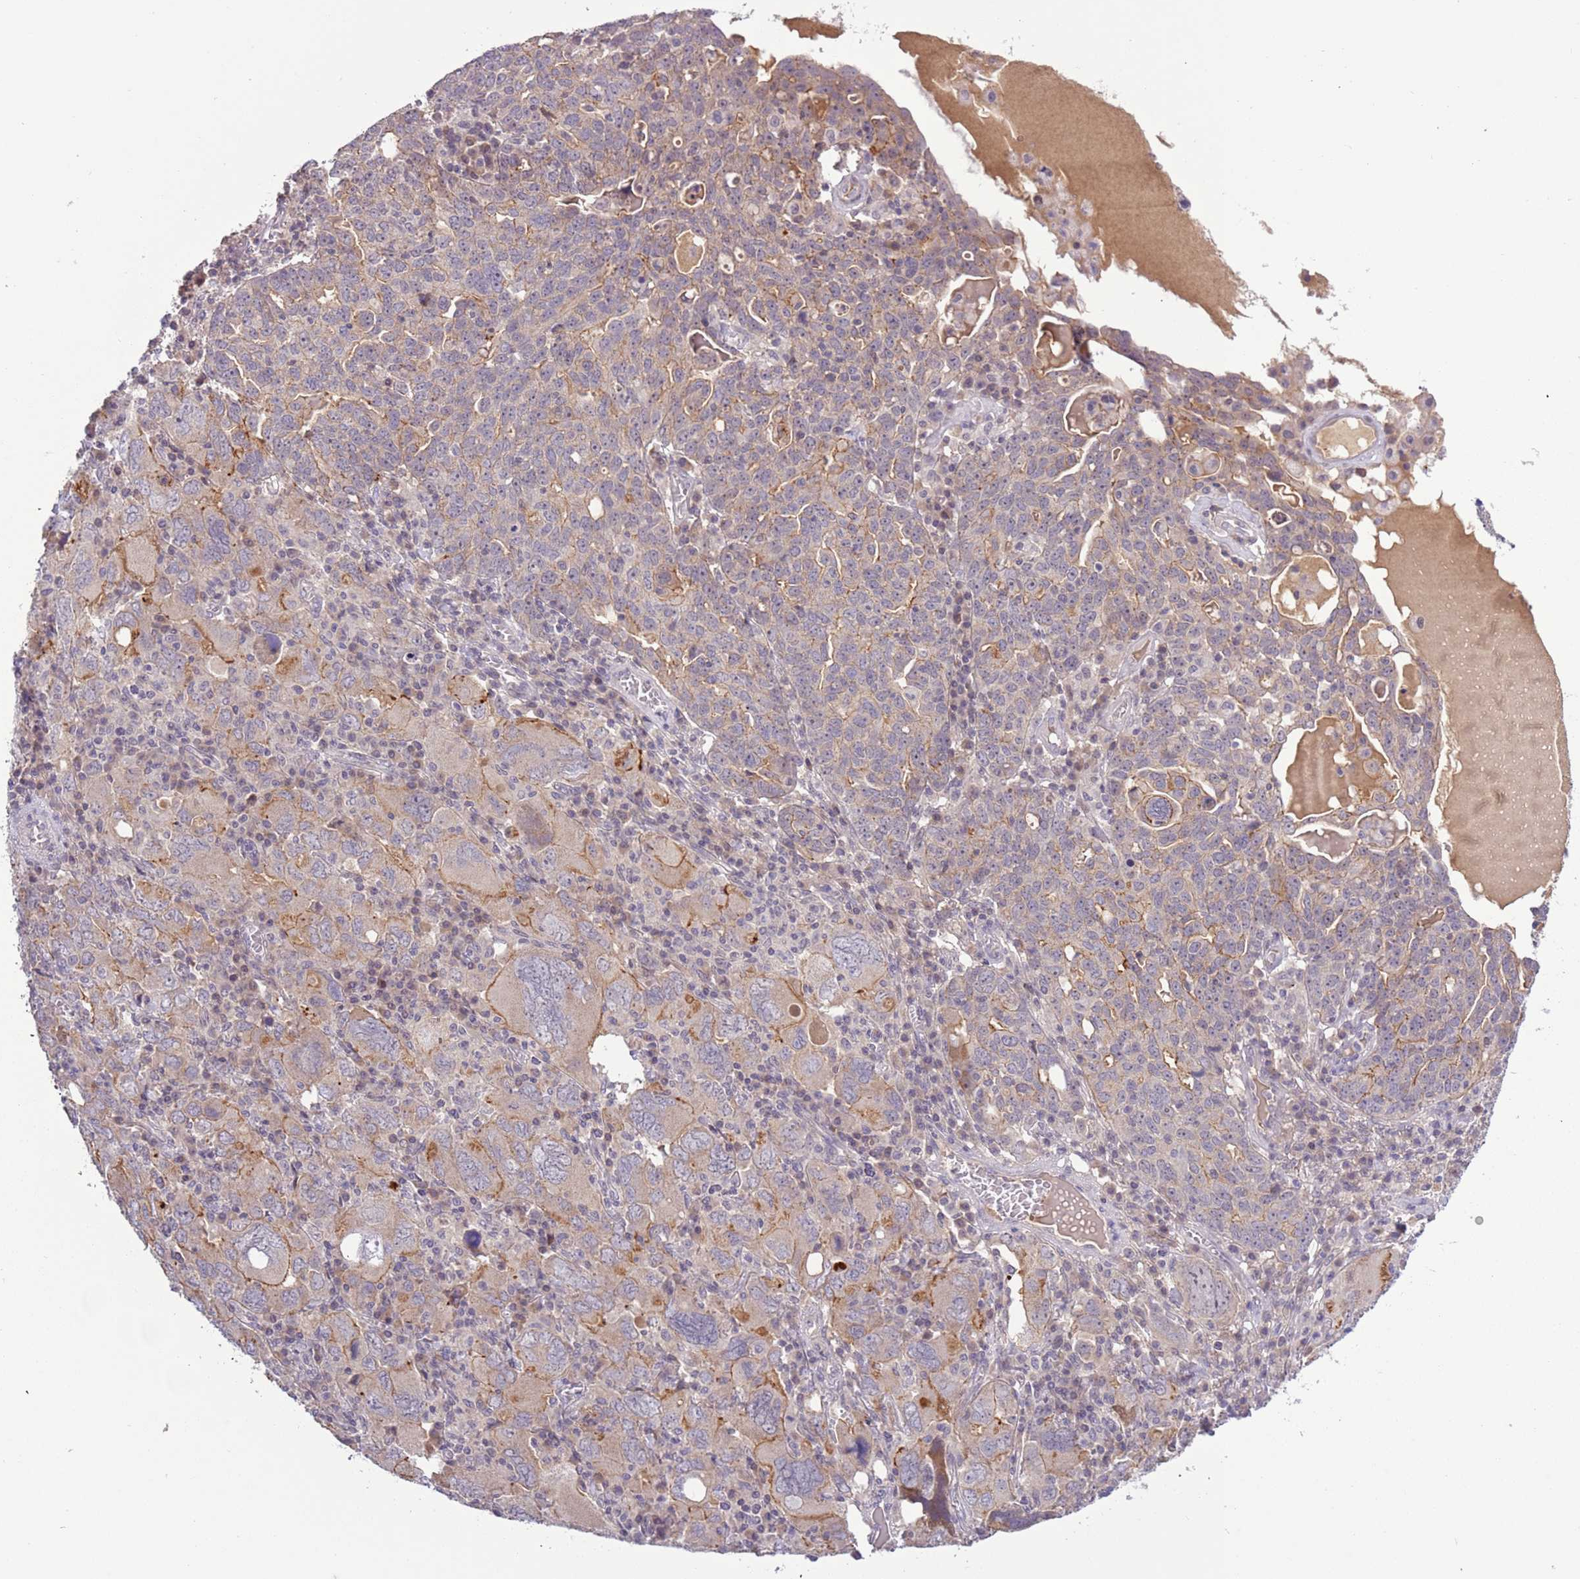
{"staining": {"intensity": "moderate", "quantity": "<25%", "location": "cytoplasmic/membranous"}, "tissue": "ovarian cancer", "cell_type": "Tumor cells", "image_type": "cancer", "snomed": [{"axis": "morphology", "description": "Carcinoma, endometroid"}, {"axis": "topography", "description": "Ovary"}], "caption": "A low amount of moderate cytoplasmic/membranous expression is identified in approximately <25% of tumor cells in ovarian cancer (endometroid carcinoma) tissue.", "gene": "SHROOM3", "patient": {"sex": "female", "age": 62}}